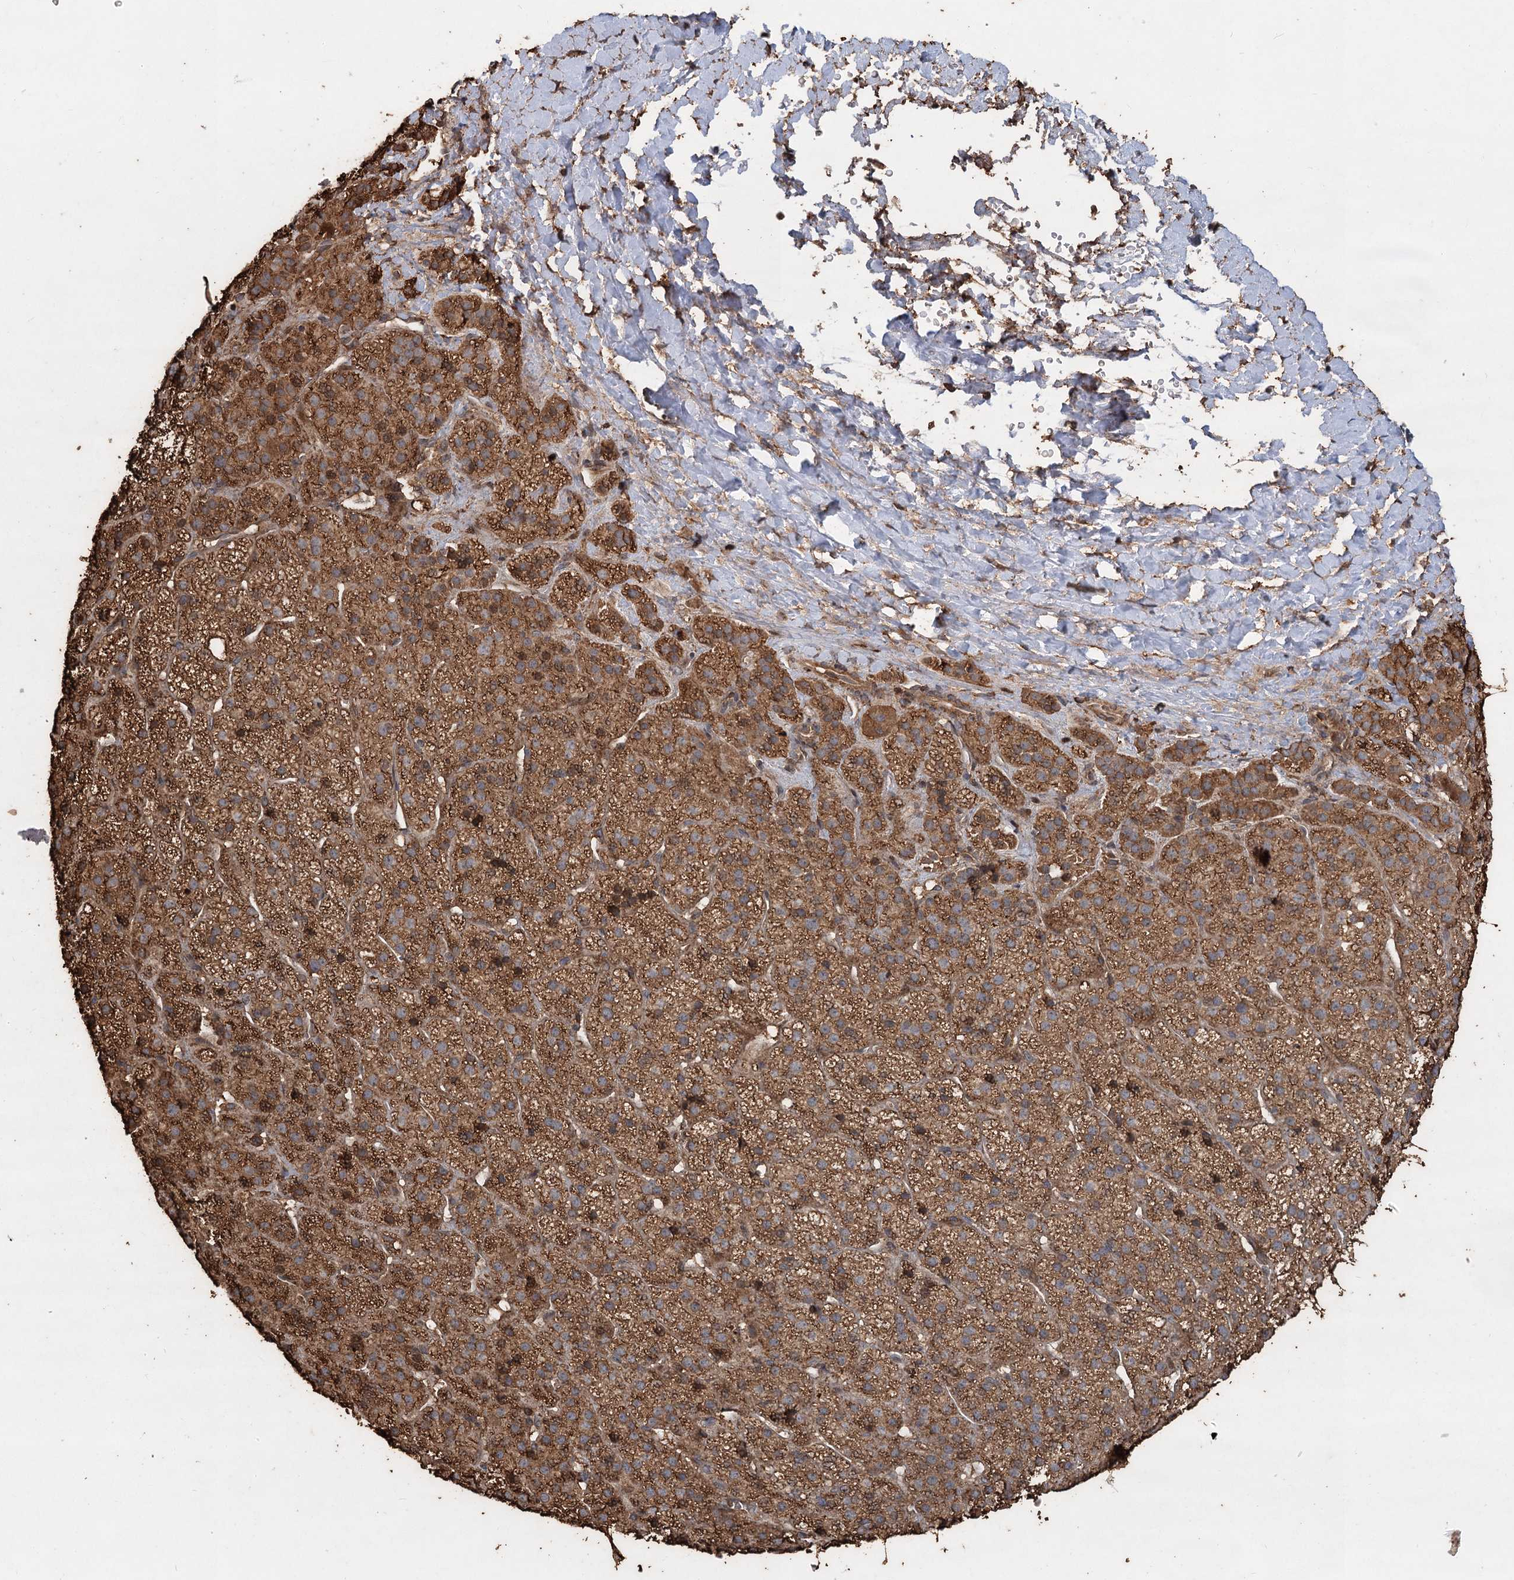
{"staining": {"intensity": "moderate", "quantity": ">75%", "location": "cytoplasmic/membranous"}, "tissue": "adrenal gland", "cell_type": "Glandular cells", "image_type": "normal", "snomed": [{"axis": "morphology", "description": "Normal tissue, NOS"}, {"axis": "topography", "description": "Adrenal gland"}], "caption": "High-power microscopy captured an IHC photomicrograph of normal adrenal gland, revealing moderate cytoplasmic/membranous positivity in about >75% of glandular cells.", "gene": "PIK3C2A", "patient": {"sex": "female", "age": 57}}